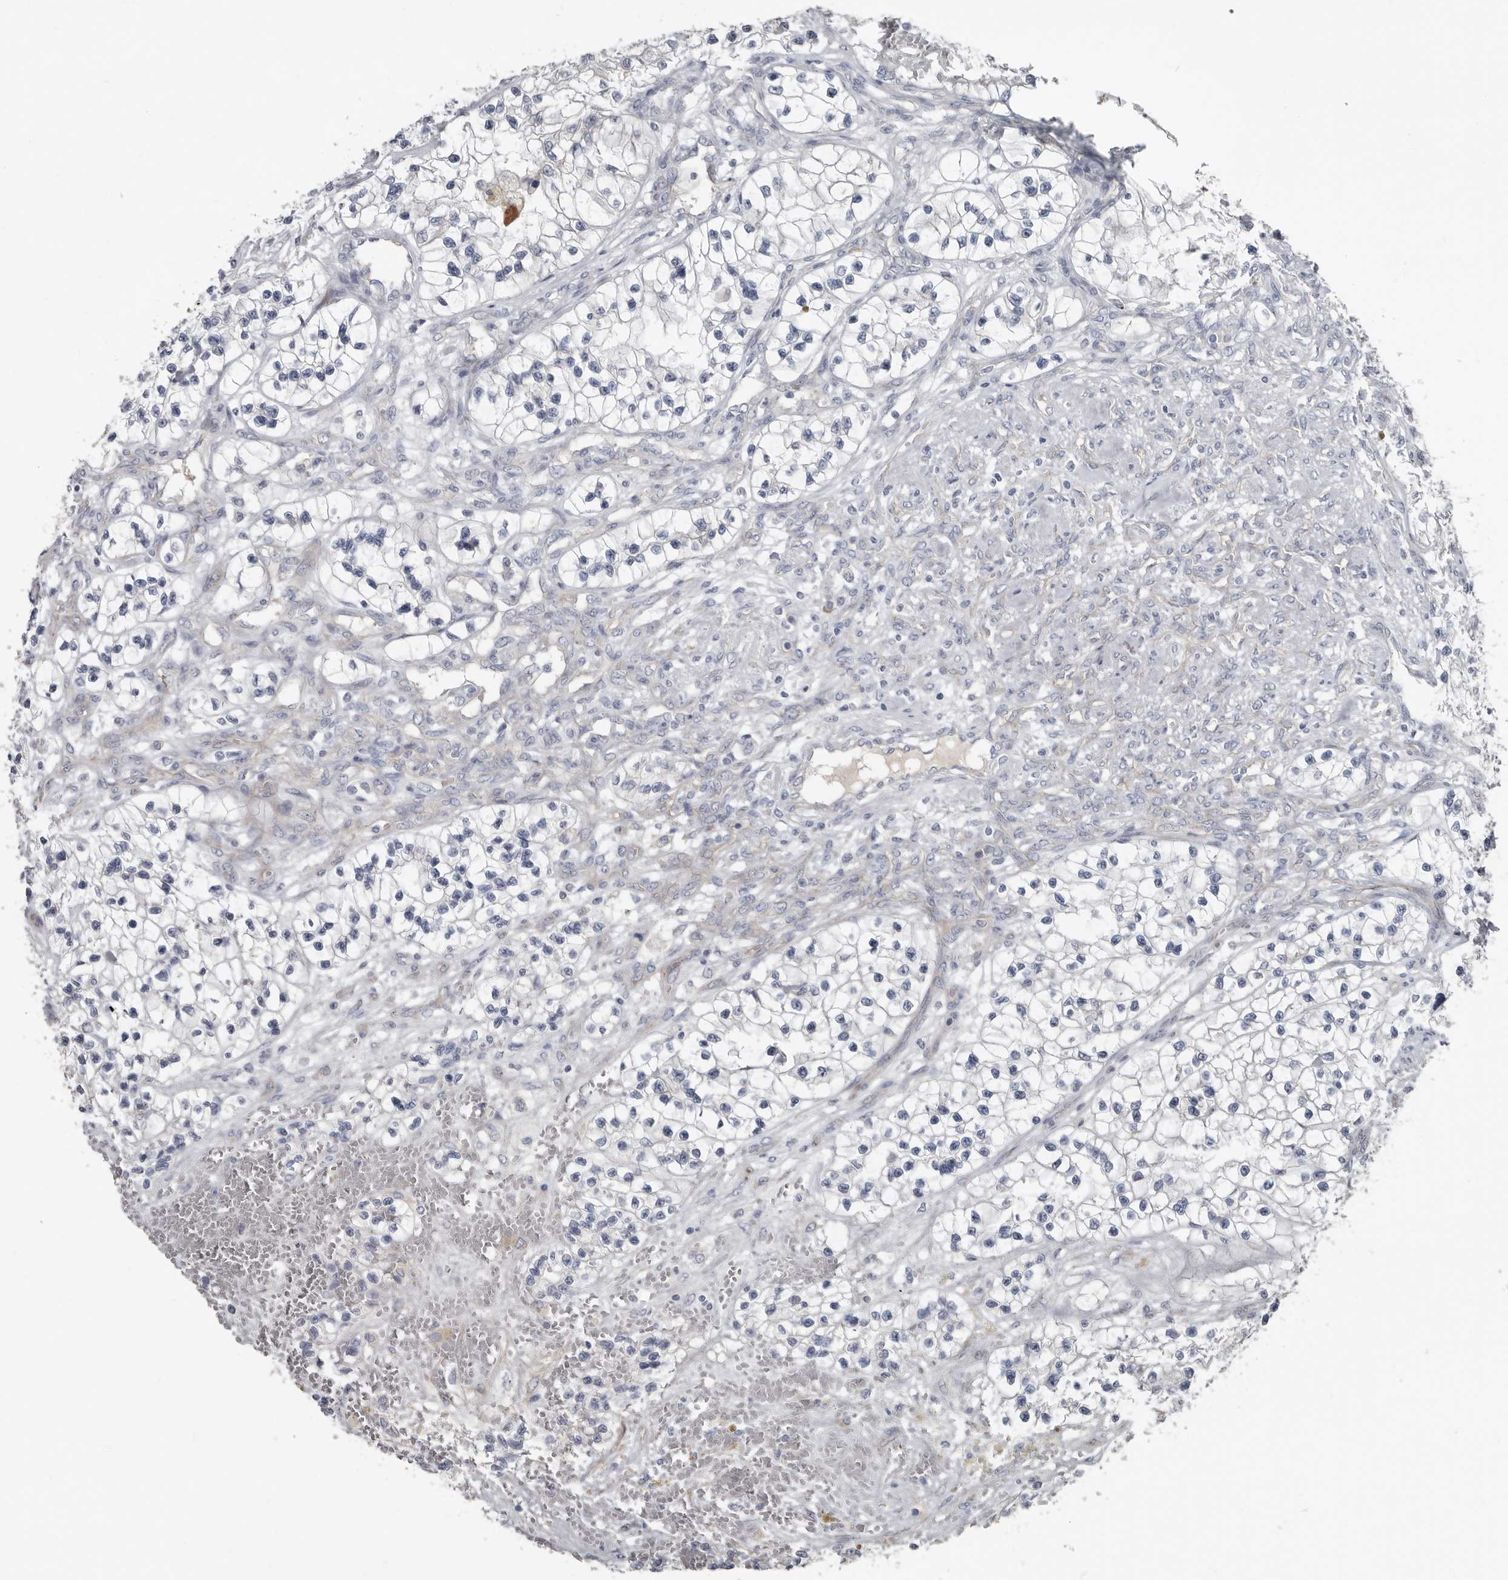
{"staining": {"intensity": "negative", "quantity": "none", "location": "none"}, "tissue": "renal cancer", "cell_type": "Tumor cells", "image_type": "cancer", "snomed": [{"axis": "morphology", "description": "Adenocarcinoma, NOS"}, {"axis": "topography", "description": "Kidney"}], "caption": "High magnification brightfield microscopy of renal cancer (adenocarcinoma) stained with DAB (brown) and counterstained with hematoxylin (blue): tumor cells show no significant staining.", "gene": "ZNF114", "patient": {"sex": "female", "age": 57}}